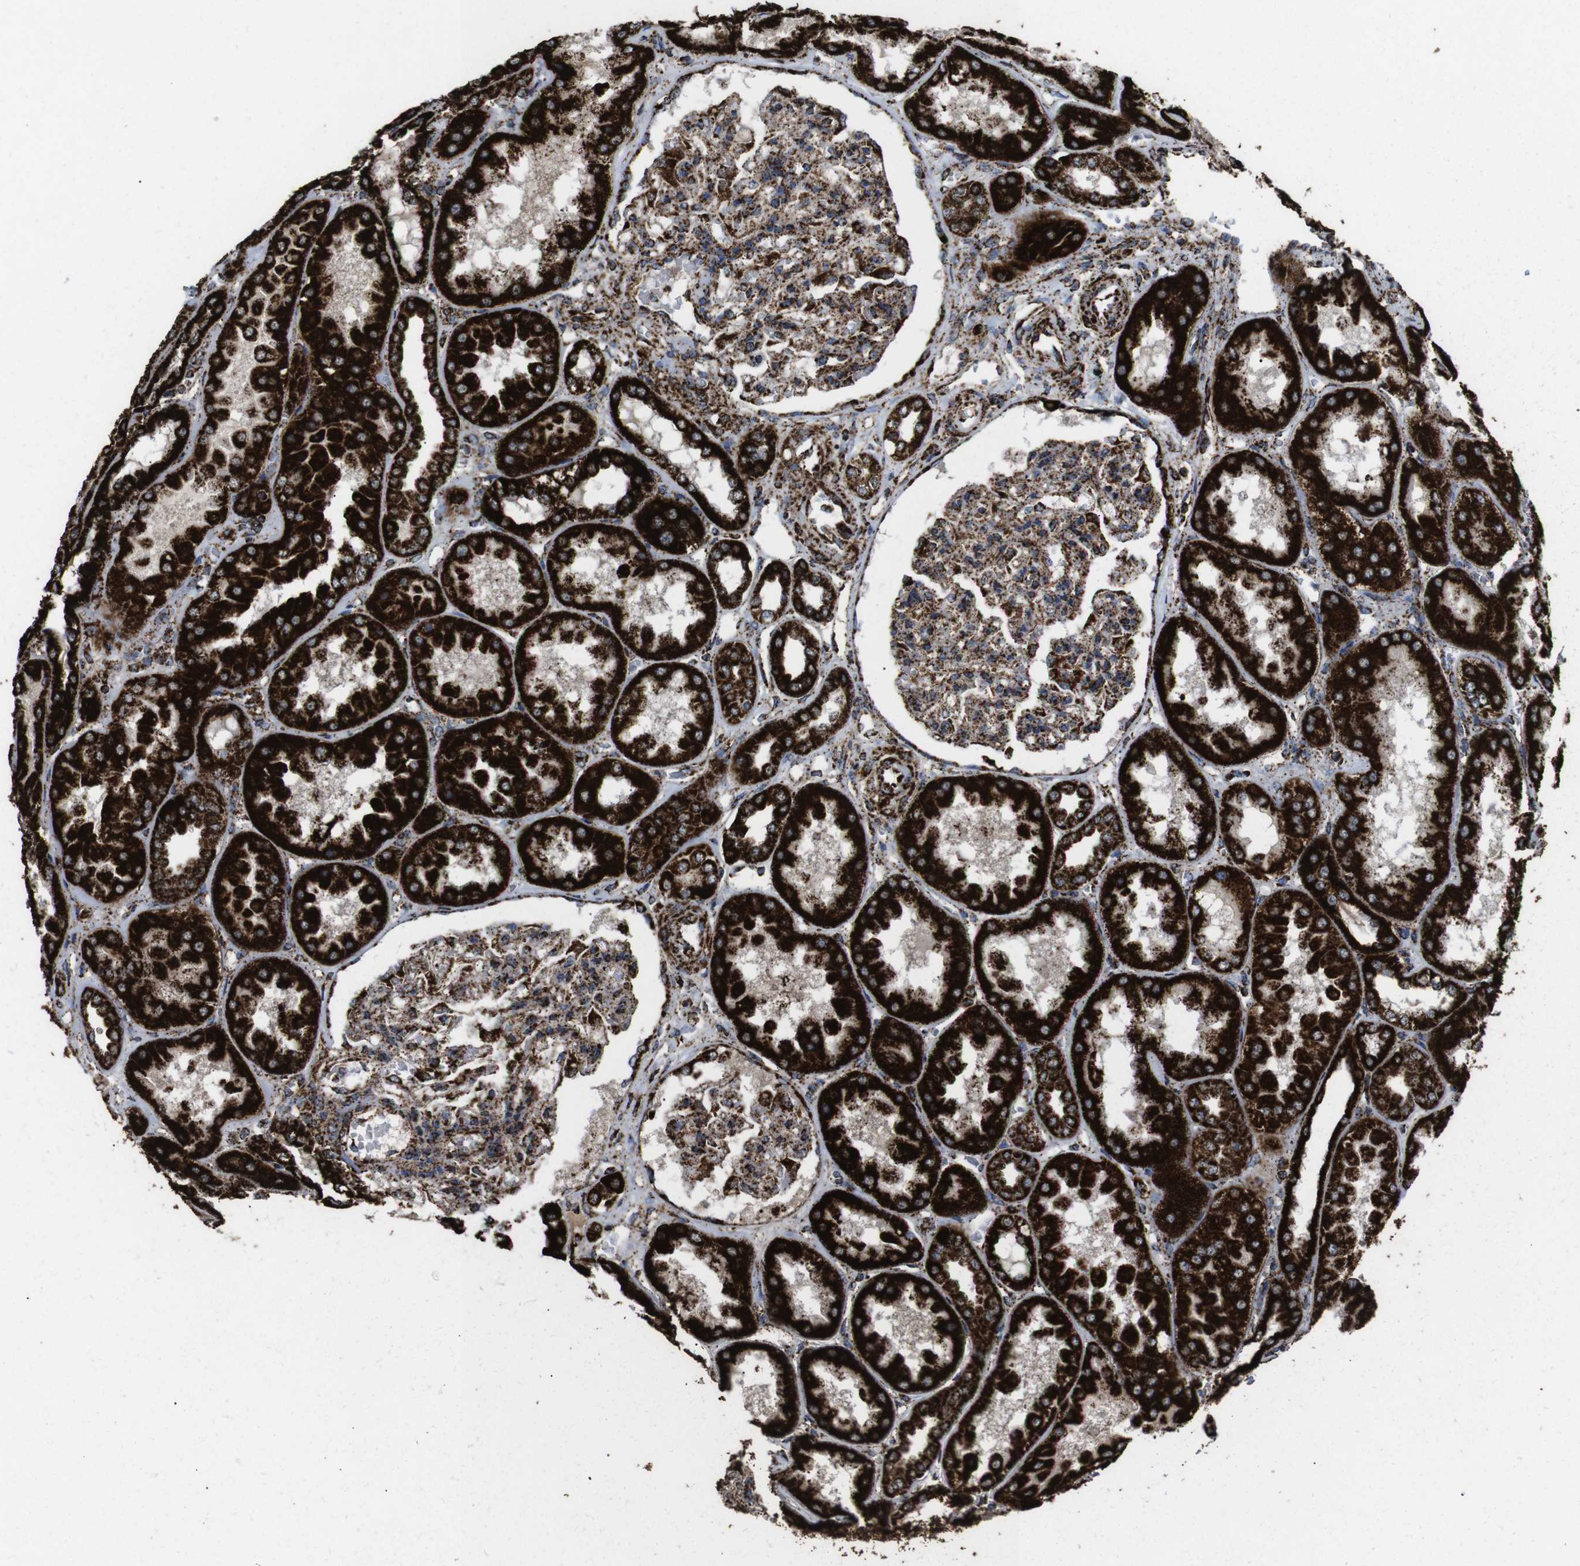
{"staining": {"intensity": "strong", "quantity": ">75%", "location": "cytoplasmic/membranous"}, "tissue": "kidney", "cell_type": "Cells in glomeruli", "image_type": "normal", "snomed": [{"axis": "morphology", "description": "Normal tissue, NOS"}, {"axis": "topography", "description": "Kidney"}], "caption": "The histopathology image shows immunohistochemical staining of benign kidney. There is strong cytoplasmic/membranous staining is seen in about >75% of cells in glomeruli. The staining was performed using DAB (3,3'-diaminobenzidine), with brown indicating positive protein expression. Nuclei are stained blue with hematoxylin.", "gene": "ATP5F1A", "patient": {"sex": "female", "age": 56}}